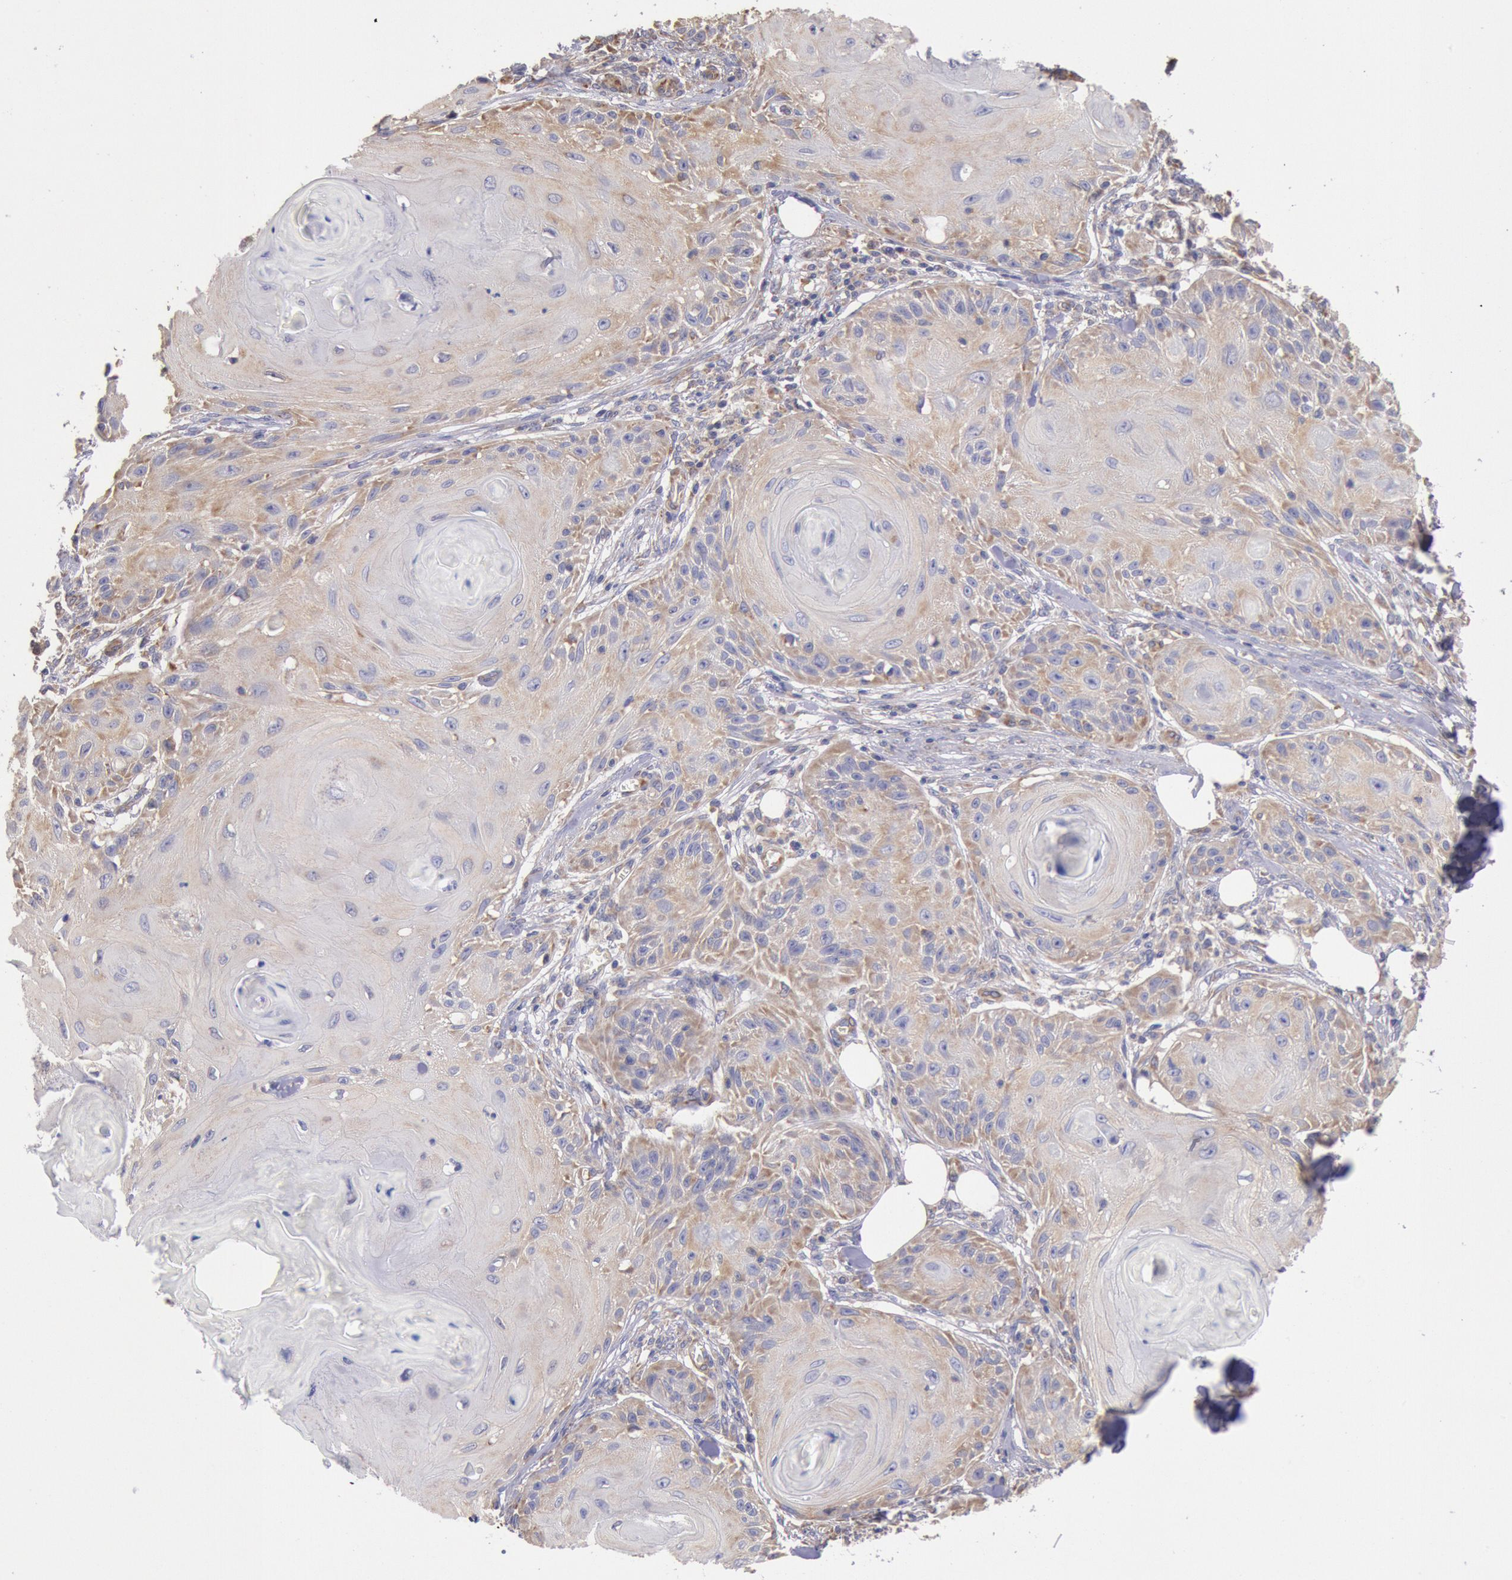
{"staining": {"intensity": "weak", "quantity": ">75%", "location": "cytoplasmic/membranous"}, "tissue": "skin cancer", "cell_type": "Tumor cells", "image_type": "cancer", "snomed": [{"axis": "morphology", "description": "Squamous cell carcinoma, NOS"}, {"axis": "topography", "description": "Skin"}], "caption": "Skin squamous cell carcinoma stained for a protein (brown) shows weak cytoplasmic/membranous positive expression in approximately >75% of tumor cells.", "gene": "DRG1", "patient": {"sex": "female", "age": 88}}